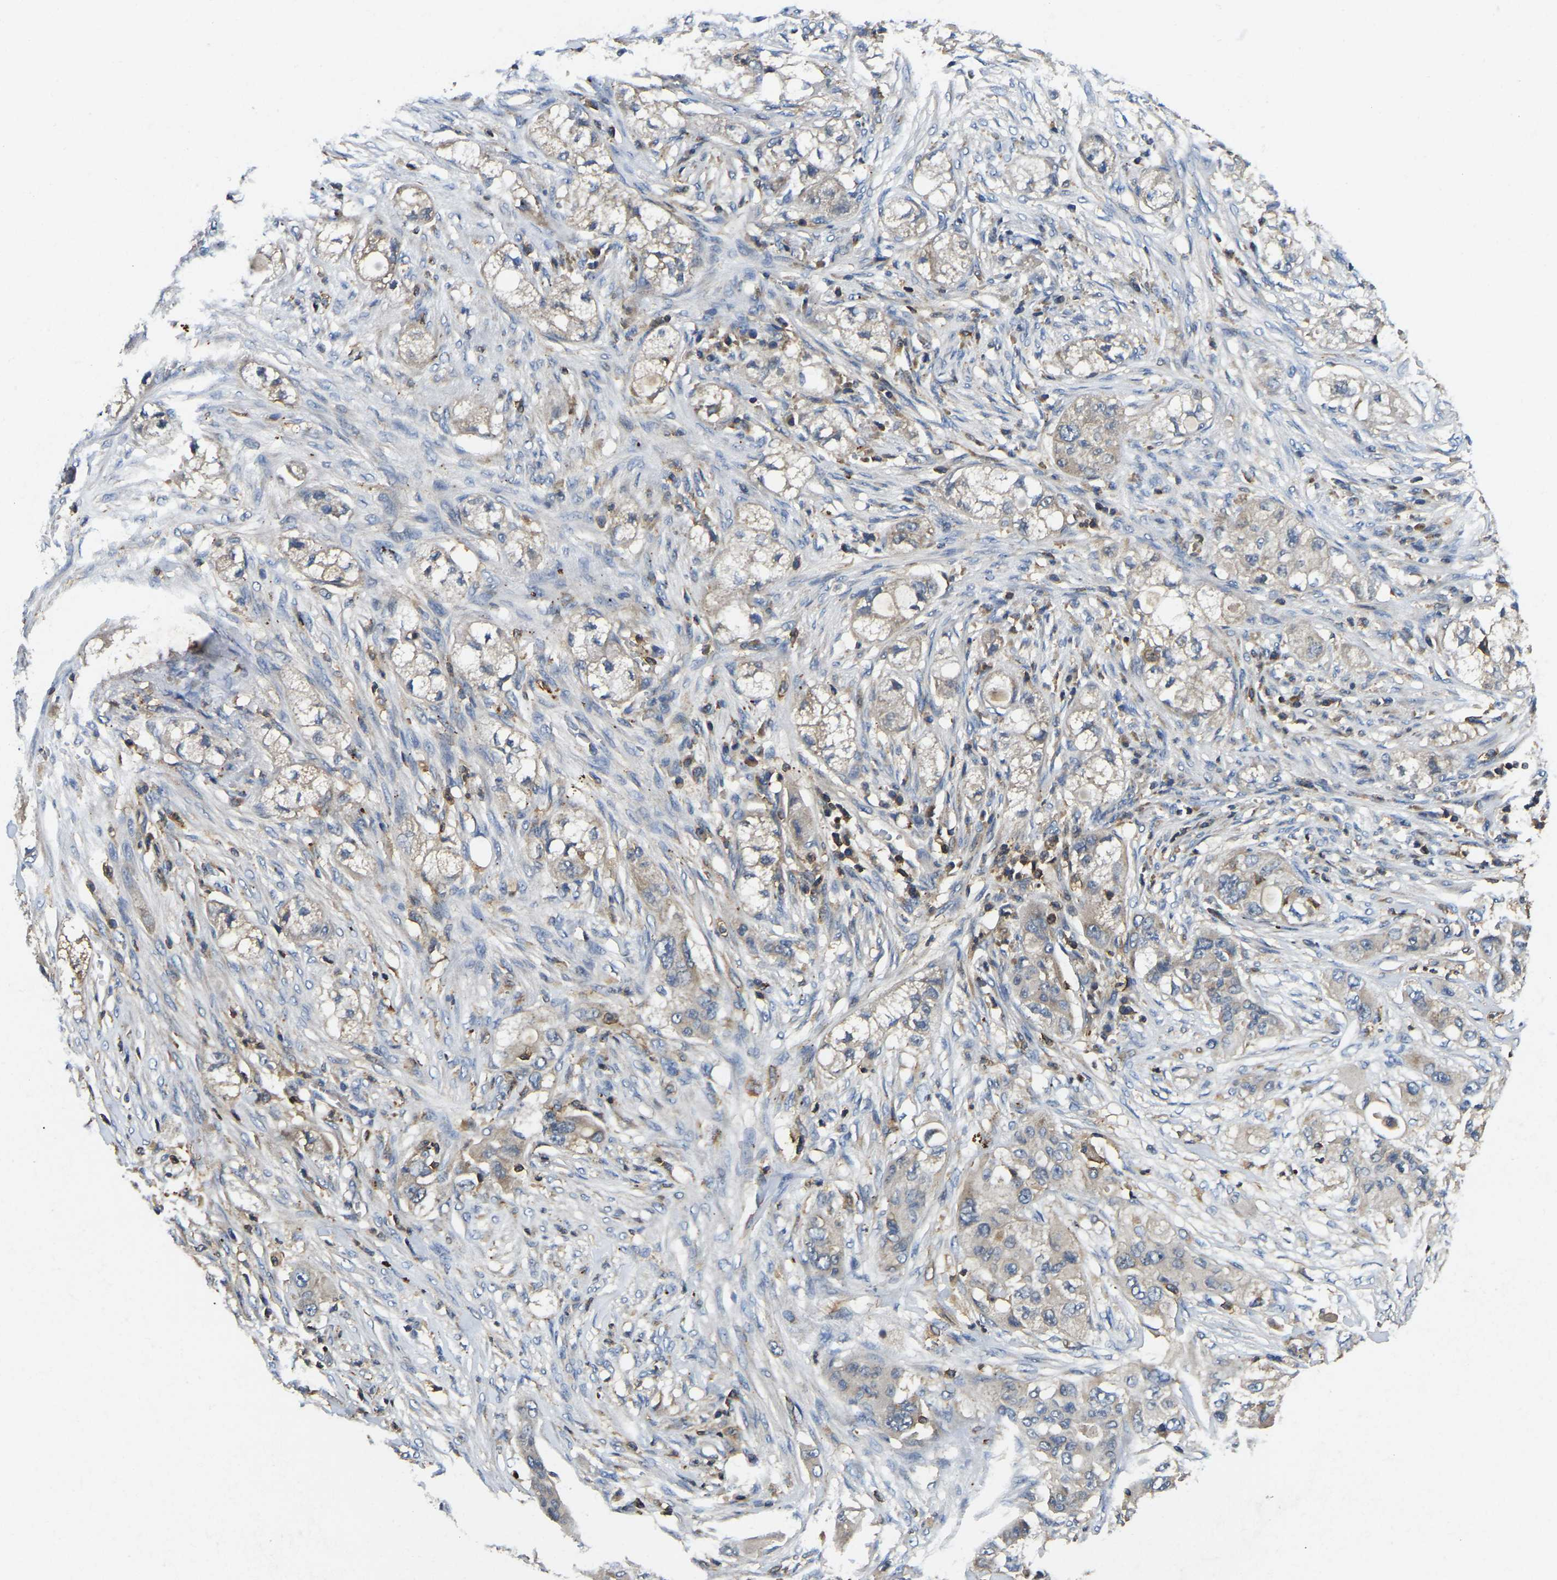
{"staining": {"intensity": "negative", "quantity": "none", "location": "none"}, "tissue": "pancreatic cancer", "cell_type": "Tumor cells", "image_type": "cancer", "snomed": [{"axis": "morphology", "description": "Adenocarcinoma, NOS"}, {"axis": "topography", "description": "Pancreas"}], "caption": "Immunohistochemical staining of pancreatic cancer (adenocarcinoma) displays no significant expression in tumor cells.", "gene": "SMPD2", "patient": {"sex": "female", "age": 78}}